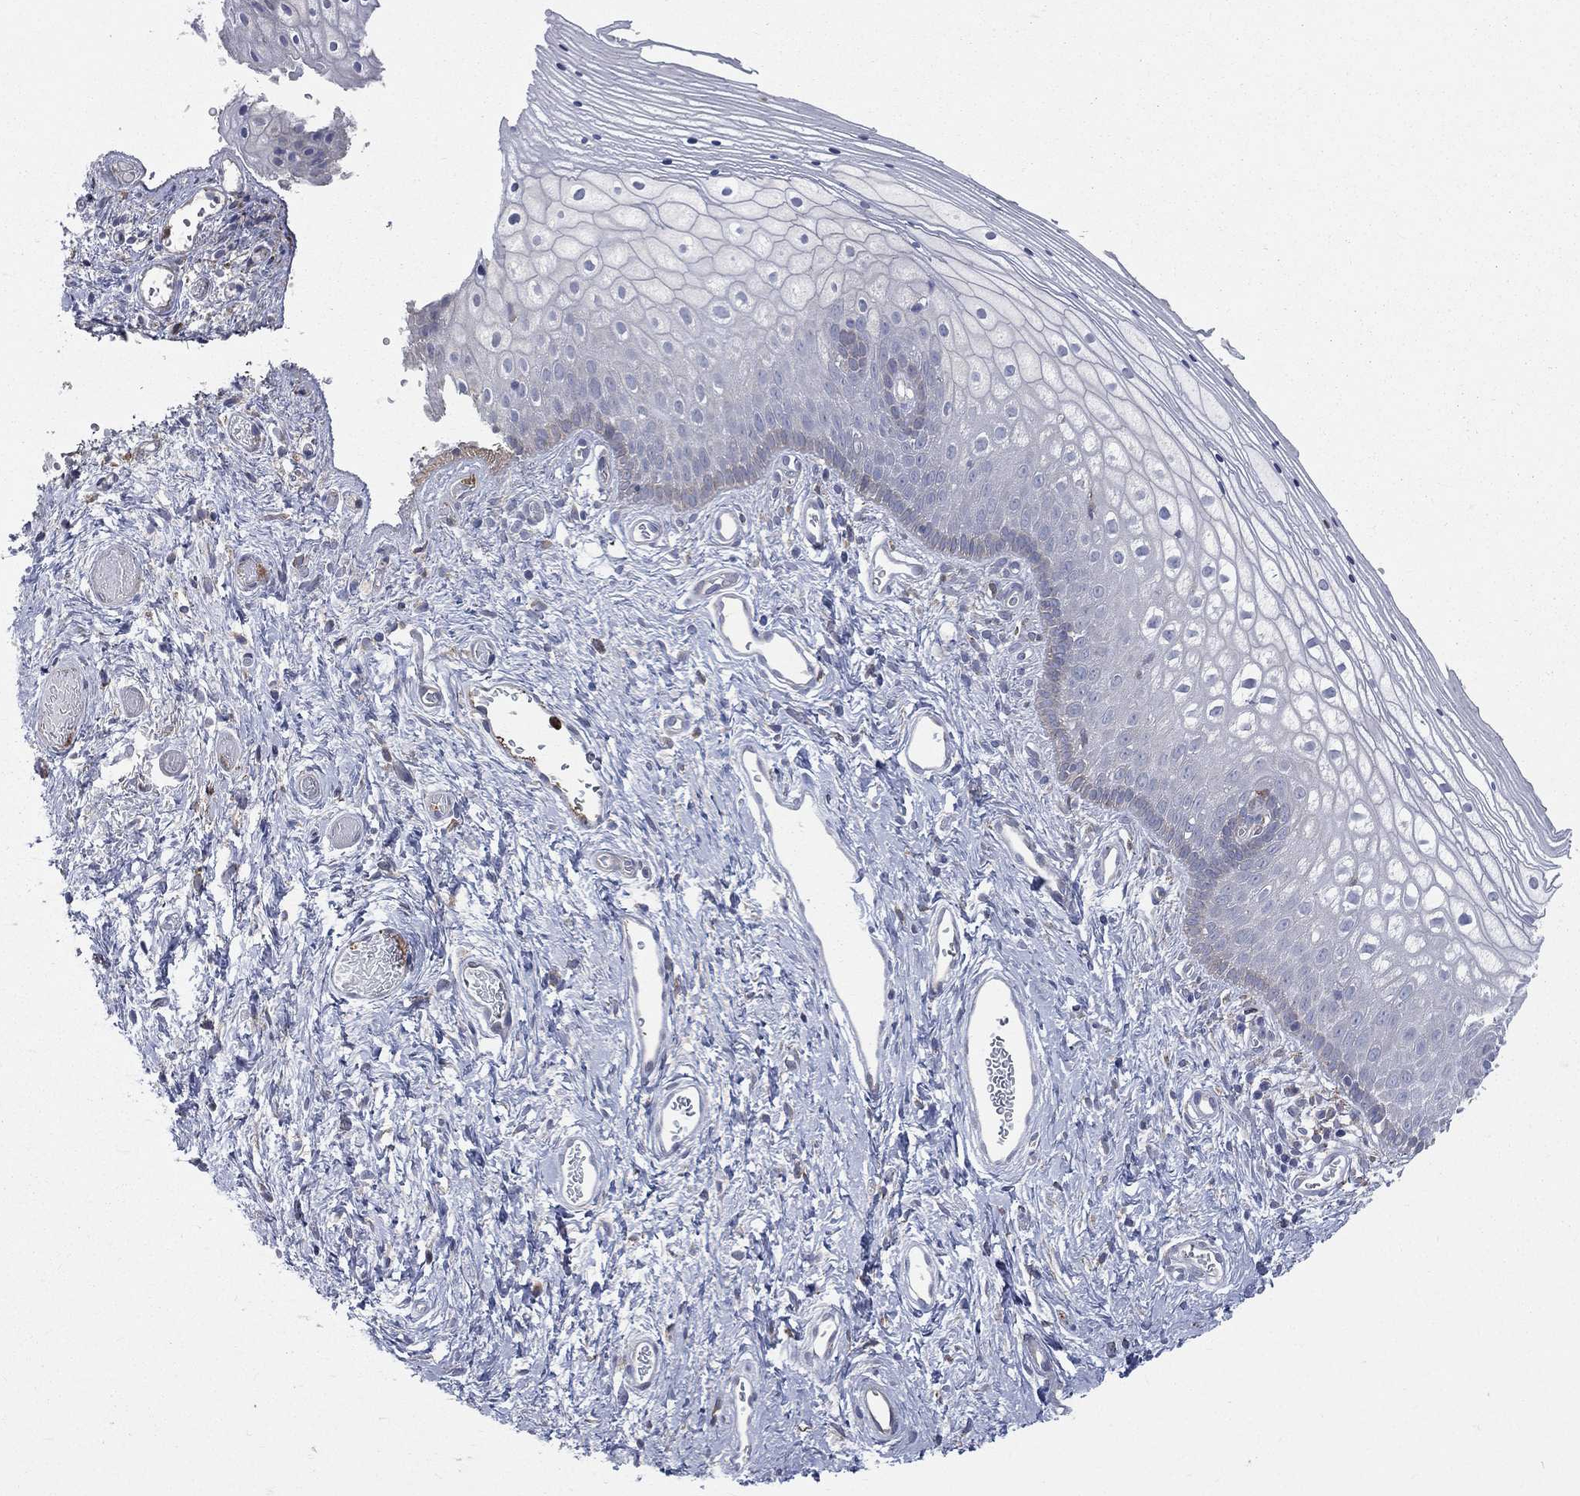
{"staining": {"intensity": "negative", "quantity": "none", "location": "none"}, "tissue": "vagina", "cell_type": "Squamous epithelial cells", "image_type": "normal", "snomed": [{"axis": "morphology", "description": "Normal tissue, NOS"}, {"axis": "topography", "description": "Vagina"}], "caption": "The micrograph displays no significant expression in squamous epithelial cells of vagina.", "gene": "CCDC159", "patient": {"sex": "female", "age": 32}}